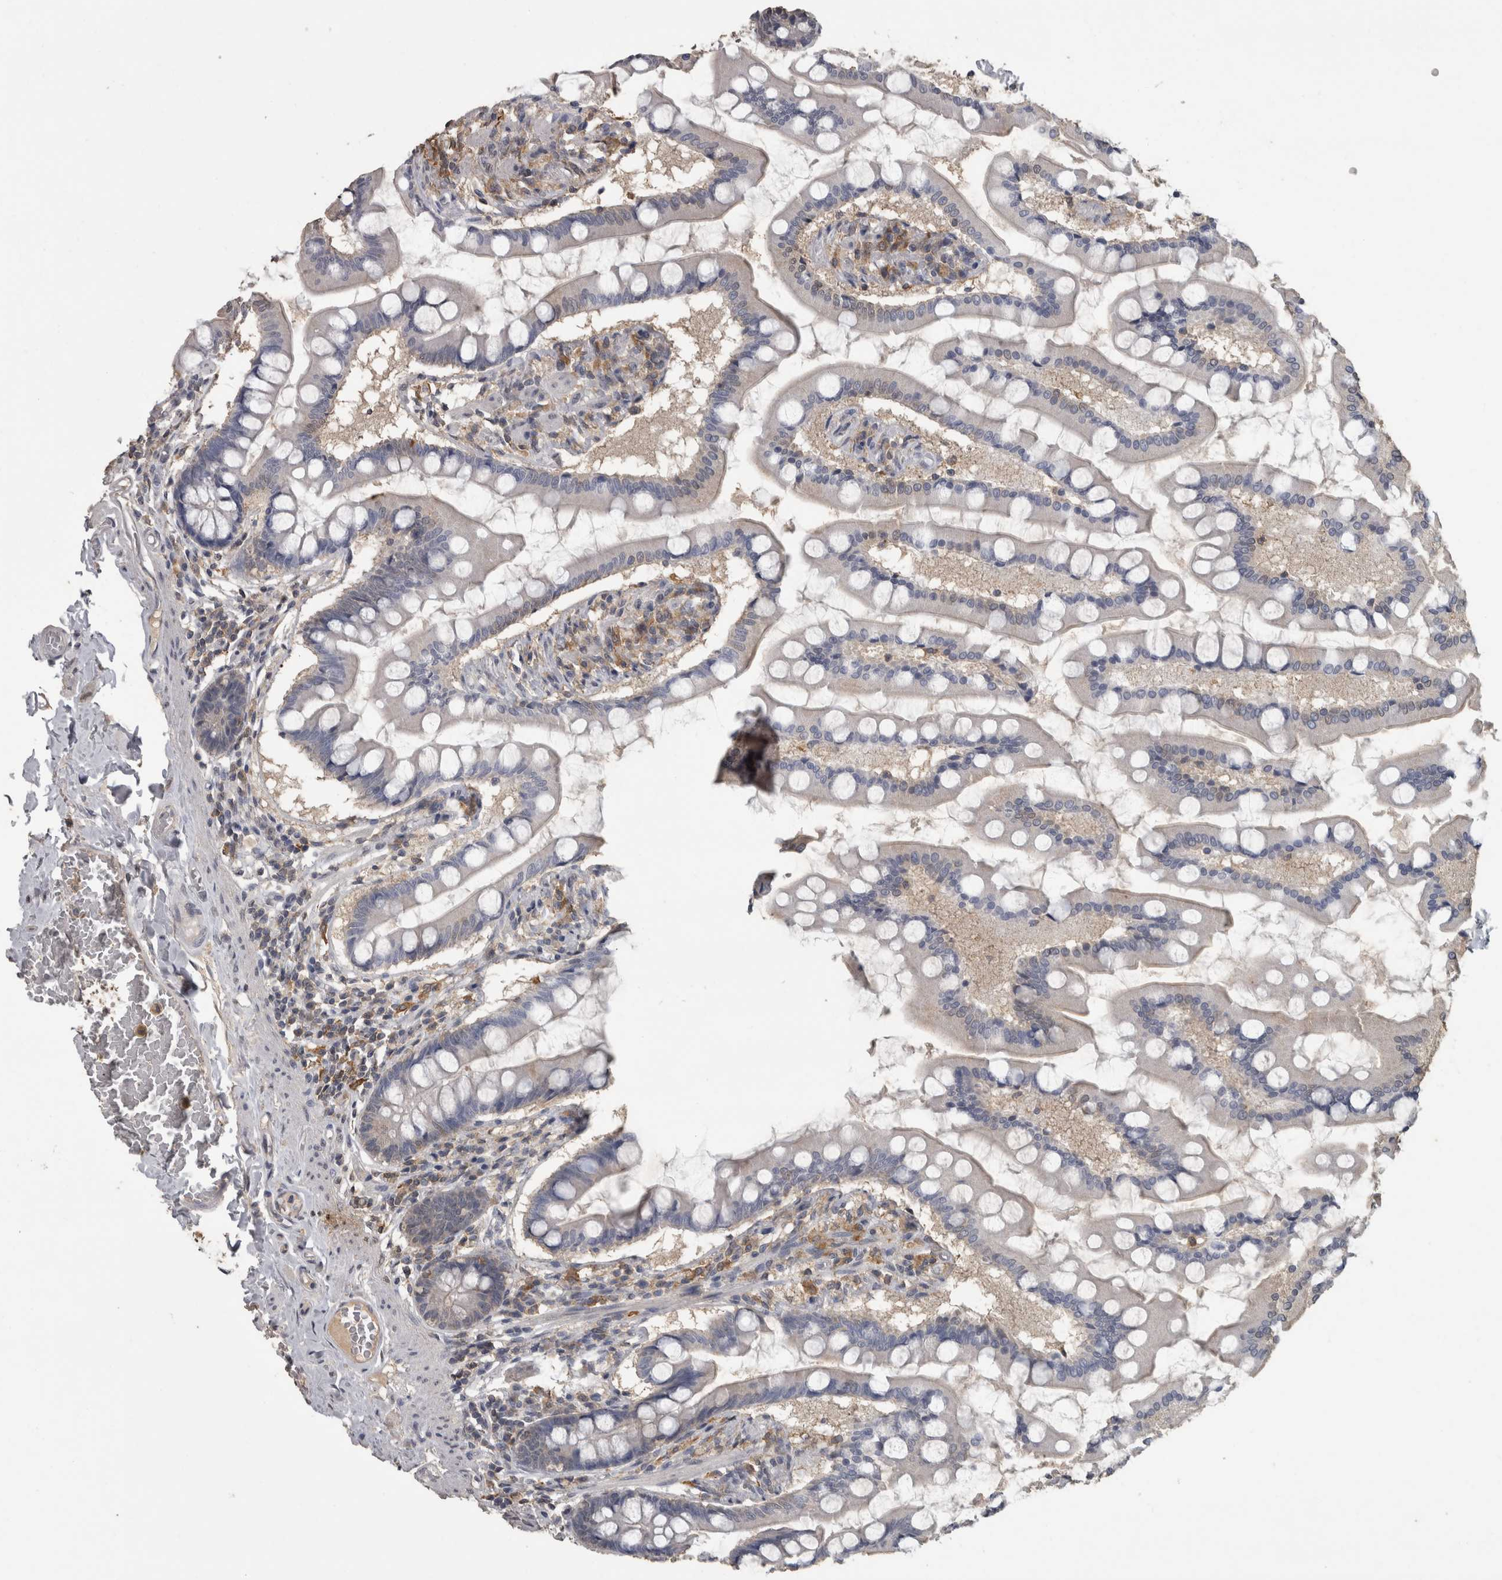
{"staining": {"intensity": "negative", "quantity": "none", "location": "none"}, "tissue": "small intestine", "cell_type": "Glandular cells", "image_type": "normal", "snomed": [{"axis": "morphology", "description": "Normal tissue, NOS"}, {"axis": "topography", "description": "Small intestine"}], "caption": "Immunohistochemistry (IHC) of normal small intestine shows no expression in glandular cells.", "gene": "PIK3AP1", "patient": {"sex": "male", "age": 41}}